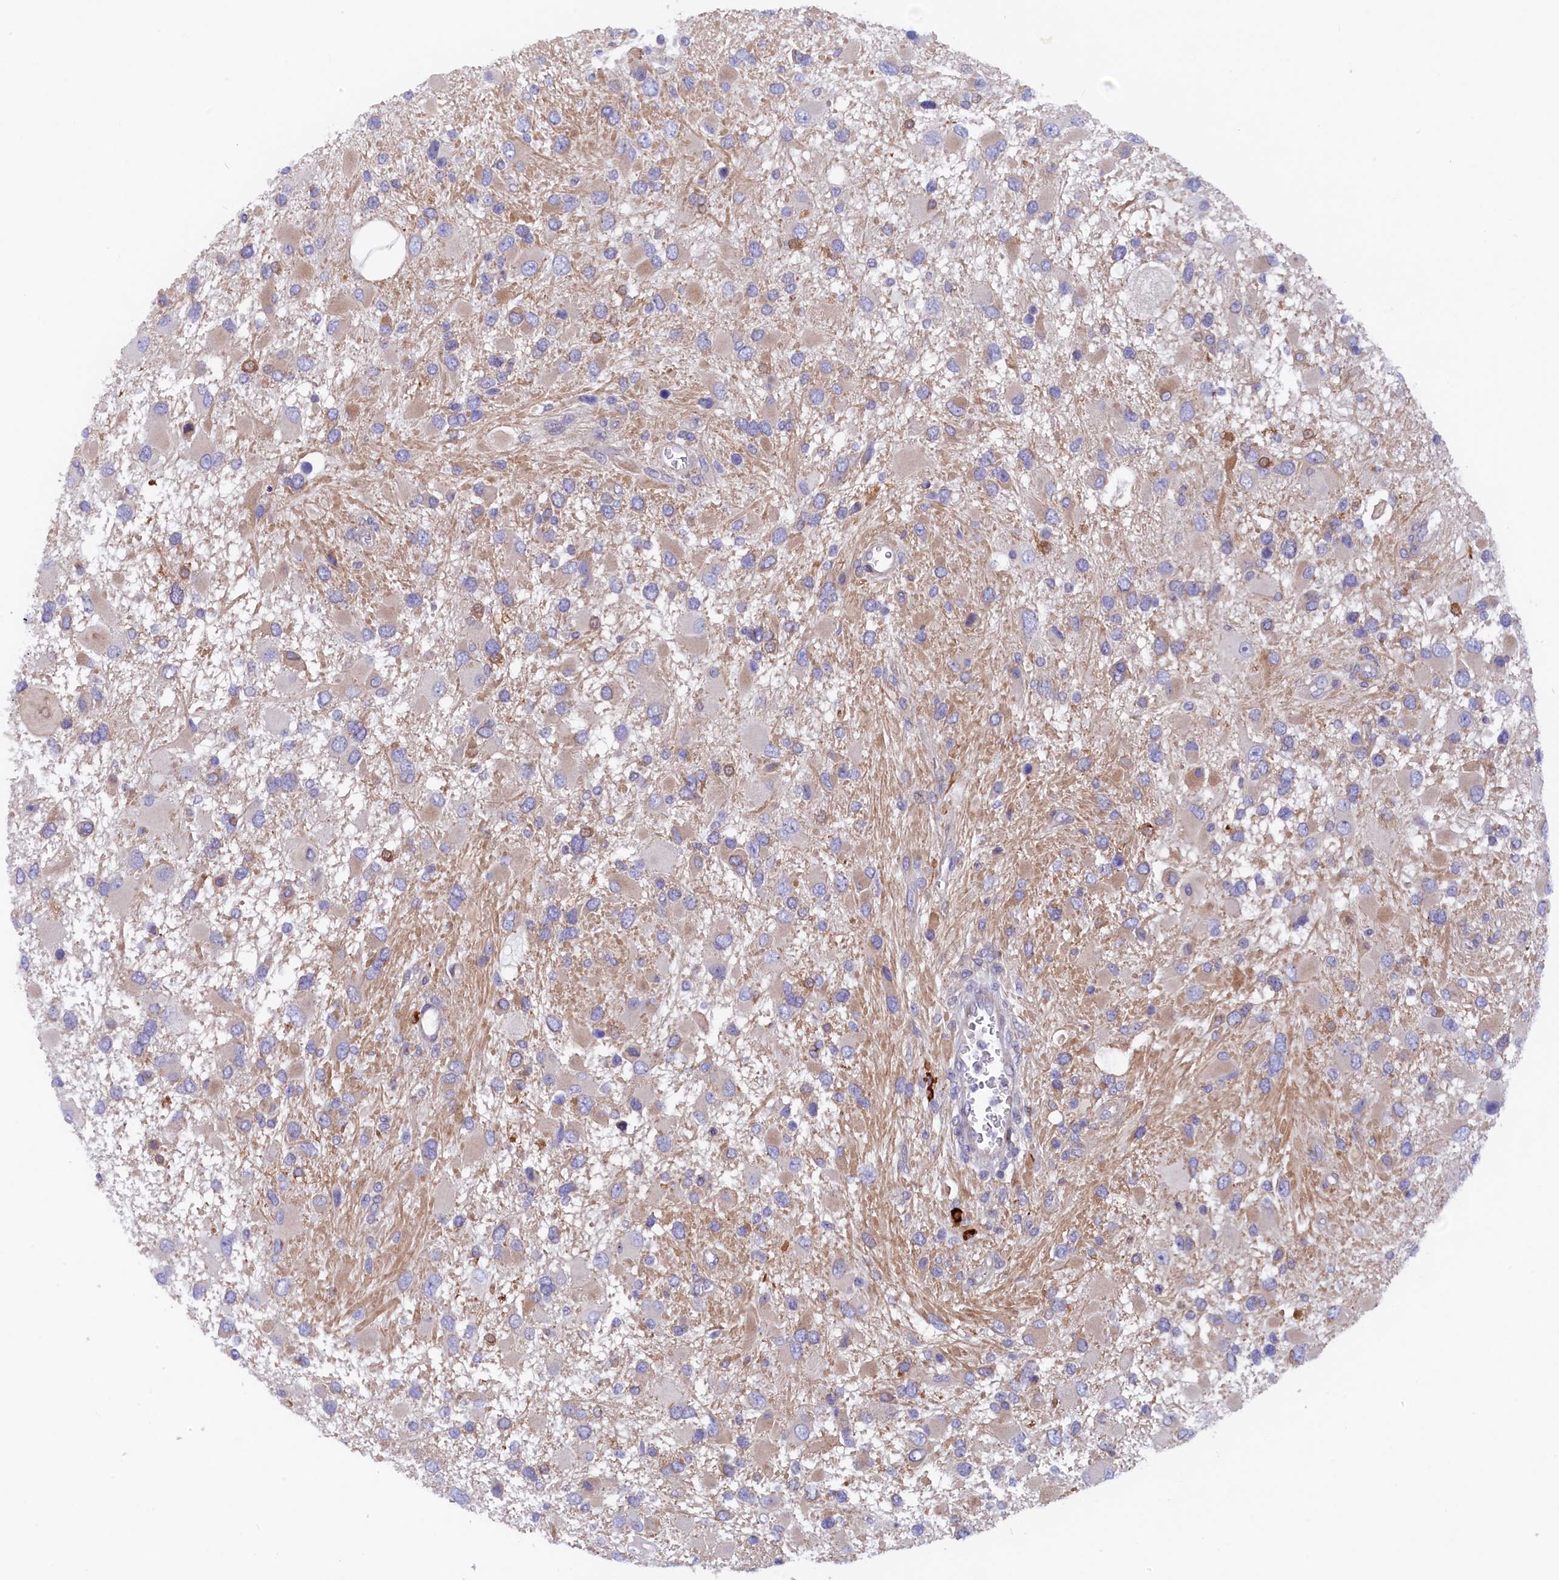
{"staining": {"intensity": "negative", "quantity": "none", "location": "none"}, "tissue": "glioma", "cell_type": "Tumor cells", "image_type": "cancer", "snomed": [{"axis": "morphology", "description": "Glioma, malignant, High grade"}, {"axis": "topography", "description": "Brain"}], "caption": "A photomicrograph of glioma stained for a protein demonstrates no brown staining in tumor cells.", "gene": "JPT2", "patient": {"sex": "male", "age": 53}}